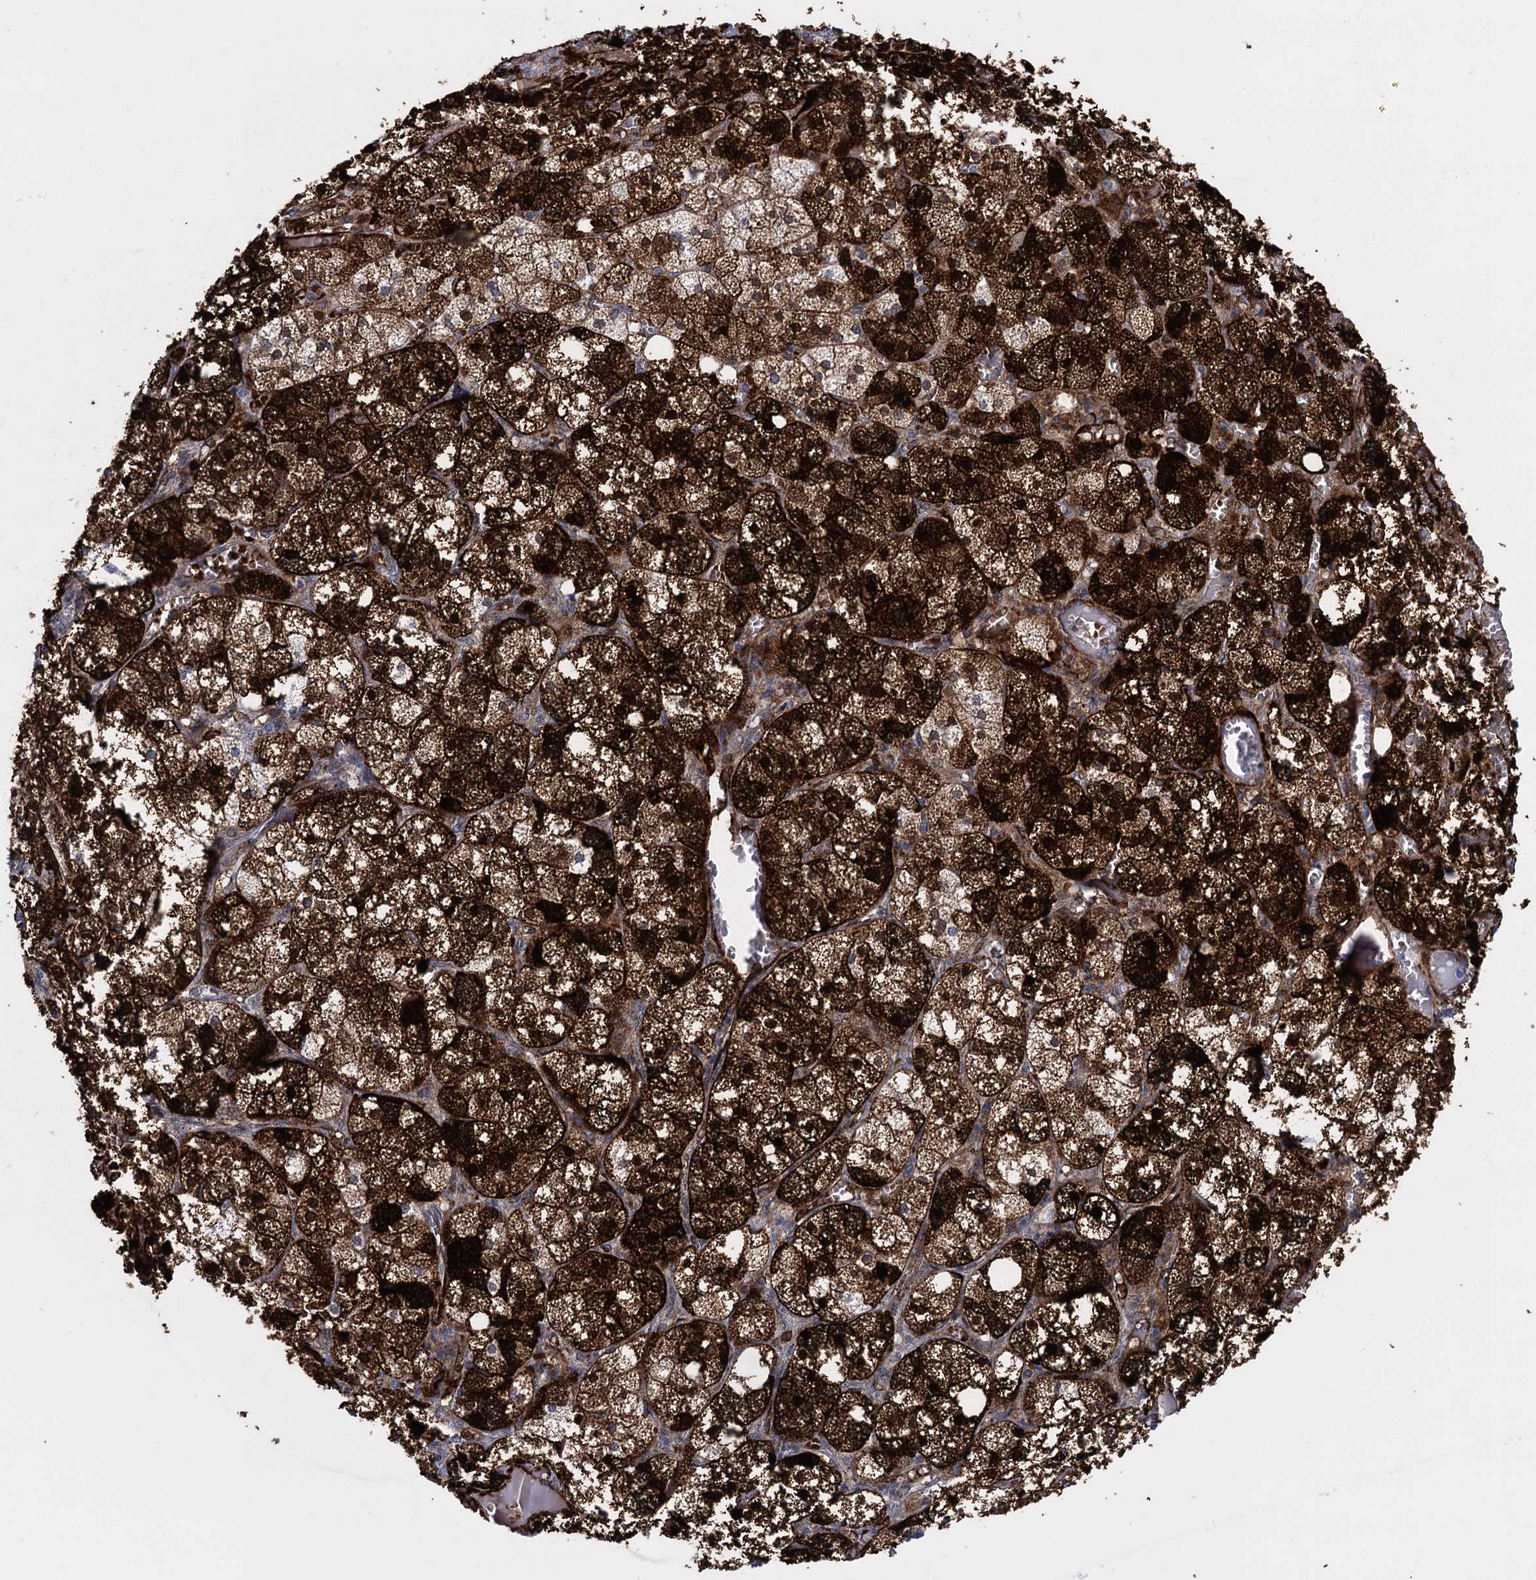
{"staining": {"intensity": "strong", "quantity": ">75%", "location": "cytoplasmic/membranous,nuclear"}, "tissue": "adrenal gland", "cell_type": "Glandular cells", "image_type": "normal", "snomed": [{"axis": "morphology", "description": "Normal tissue, NOS"}, {"axis": "topography", "description": "Adrenal gland"}], "caption": "Immunohistochemistry (IHC) image of benign adrenal gland: human adrenal gland stained using IHC shows high levels of strong protein expression localized specifically in the cytoplasmic/membranous,nuclear of glandular cells, appearing as a cytoplasmic/membranous,nuclear brown color.", "gene": "SNCG", "patient": {"sex": "female", "age": 61}}